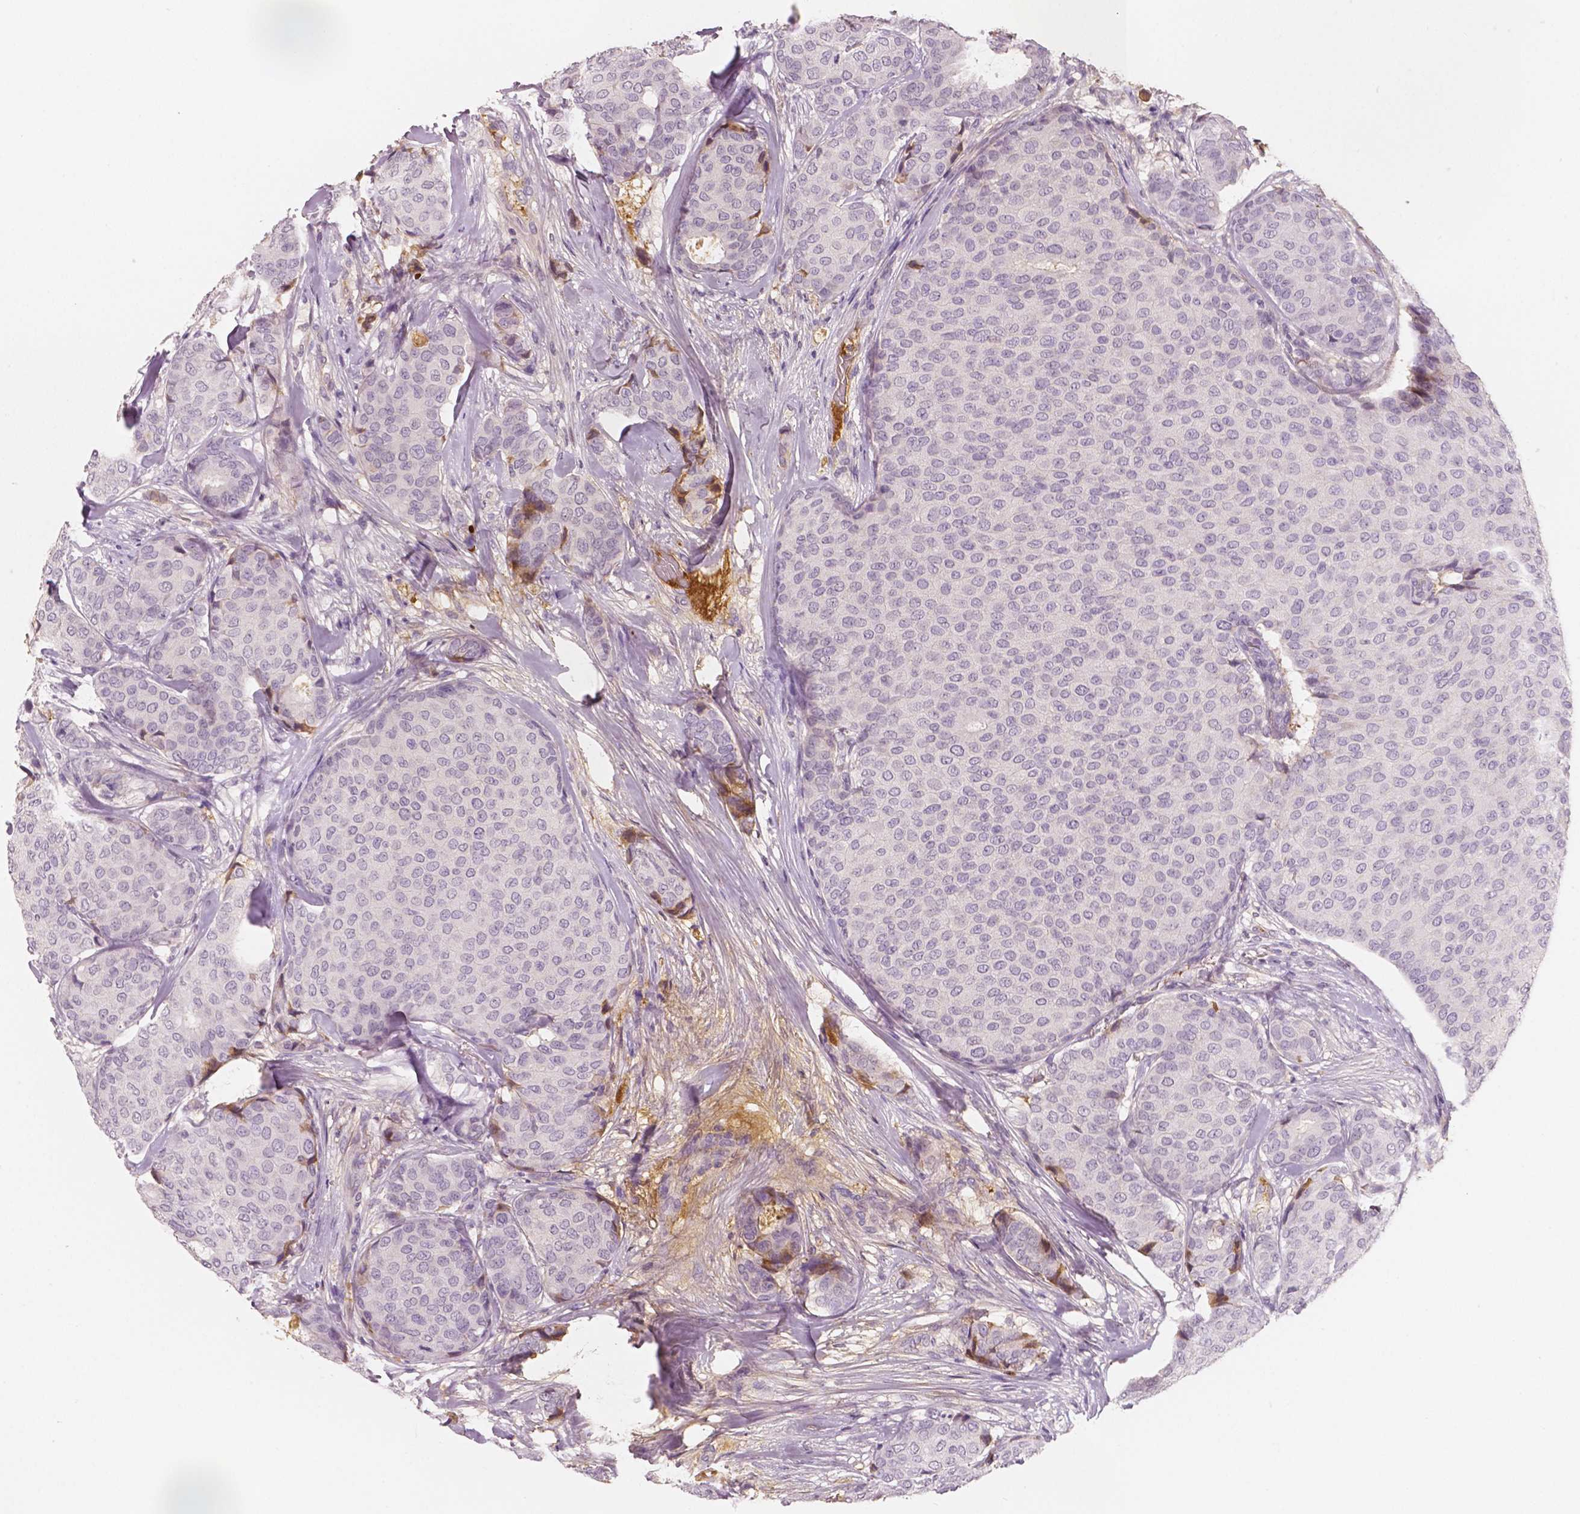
{"staining": {"intensity": "negative", "quantity": "none", "location": "none"}, "tissue": "breast cancer", "cell_type": "Tumor cells", "image_type": "cancer", "snomed": [{"axis": "morphology", "description": "Duct carcinoma"}, {"axis": "topography", "description": "Breast"}], "caption": "IHC image of neoplastic tissue: human invasive ductal carcinoma (breast) stained with DAB (3,3'-diaminobenzidine) reveals no significant protein positivity in tumor cells. Nuclei are stained in blue.", "gene": "APOA4", "patient": {"sex": "female", "age": 75}}